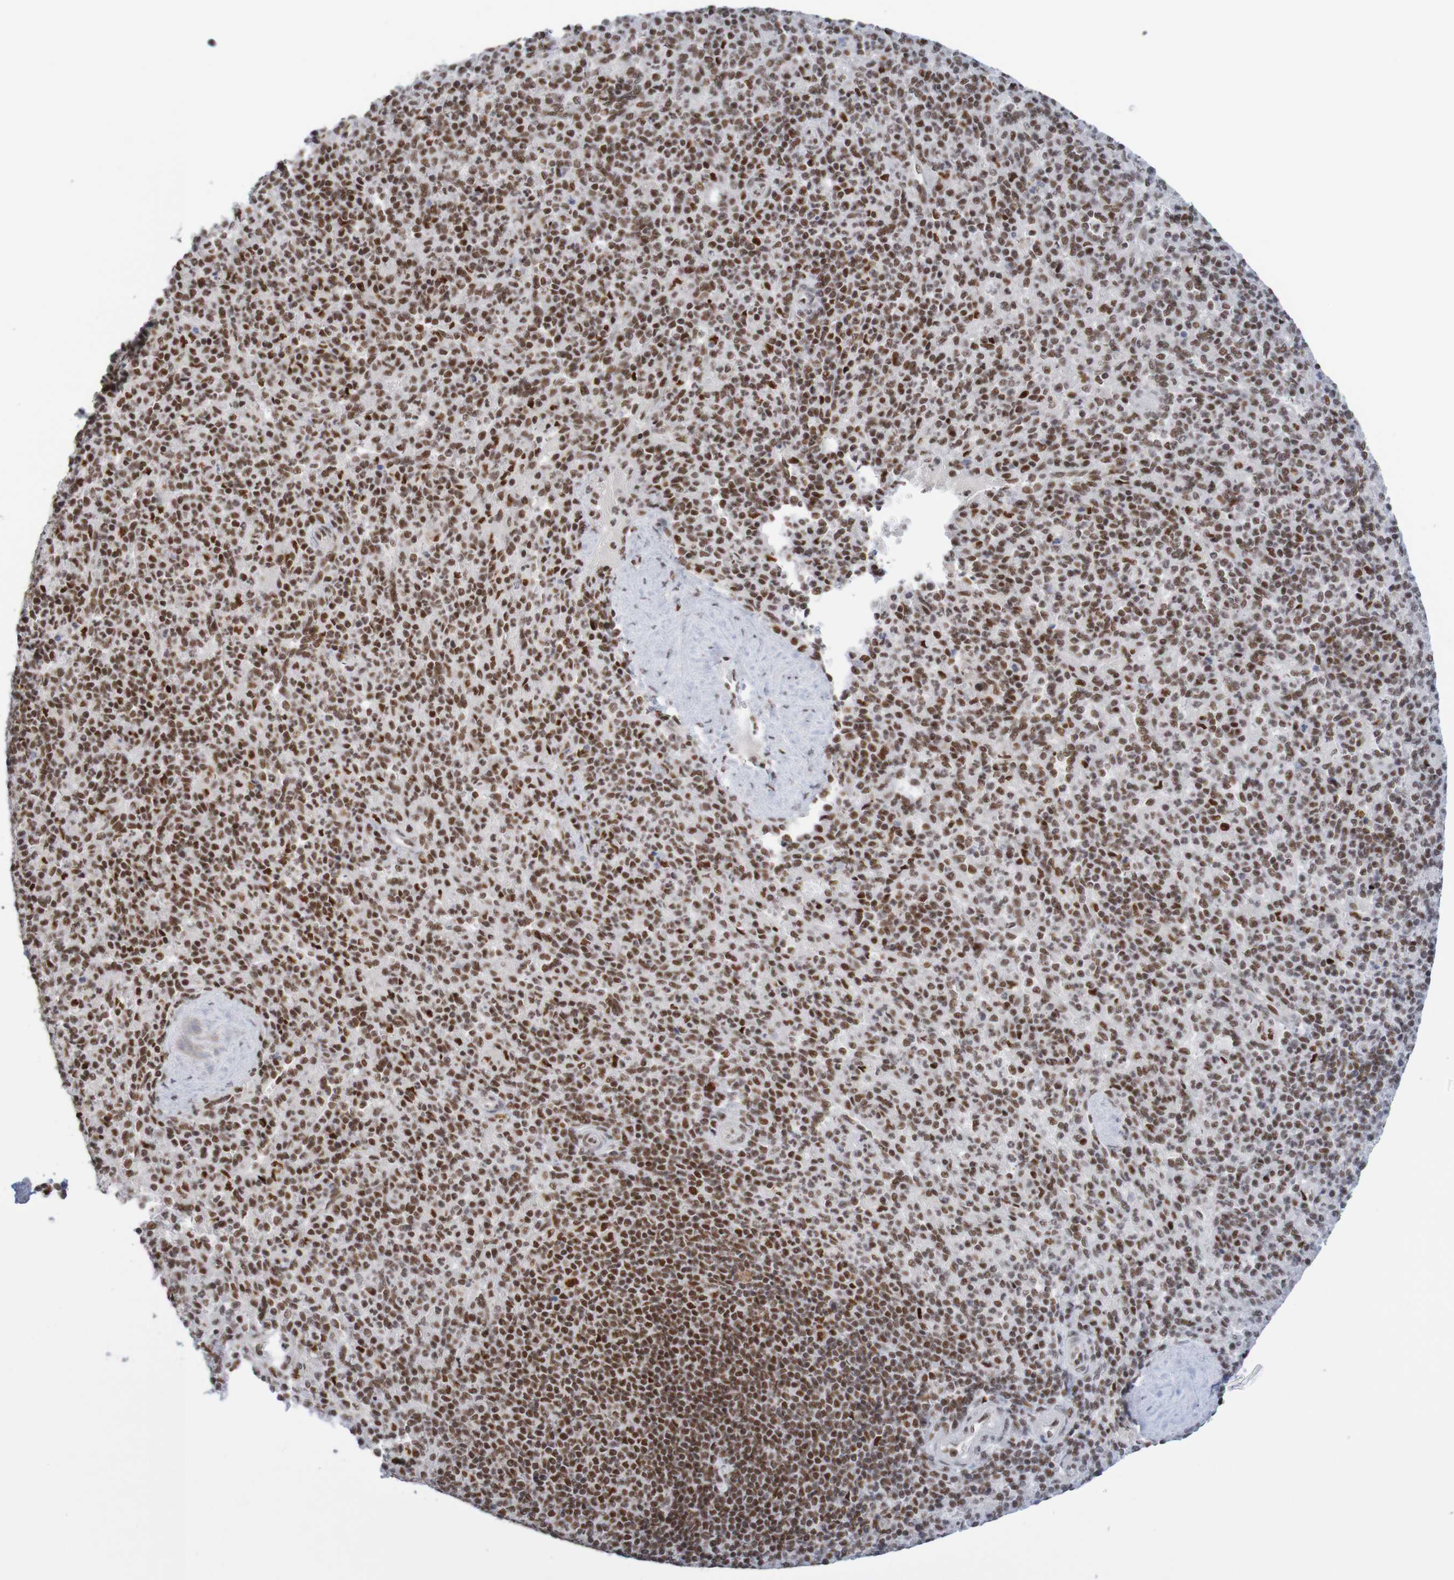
{"staining": {"intensity": "strong", "quantity": ">75%", "location": "nuclear"}, "tissue": "spleen", "cell_type": "Cells in red pulp", "image_type": "normal", "snomed": [{"axis": "morphology", "description": "Normal tissue, NOS"}, {"axis": "topography", "description": "Spleen"}], "caption": "Spleen stained with immunohistochemistry demonstrates strong nuclear staining in approximately >75% of cells in red pulp. The staining was performed using DAB to visualize the protein expression in brown, while the nuclei were stained in blue with hematoxylin (Magnification: 20x).", "gene": "THRAP3", "patient": {"sex": "male", "age": 36}}